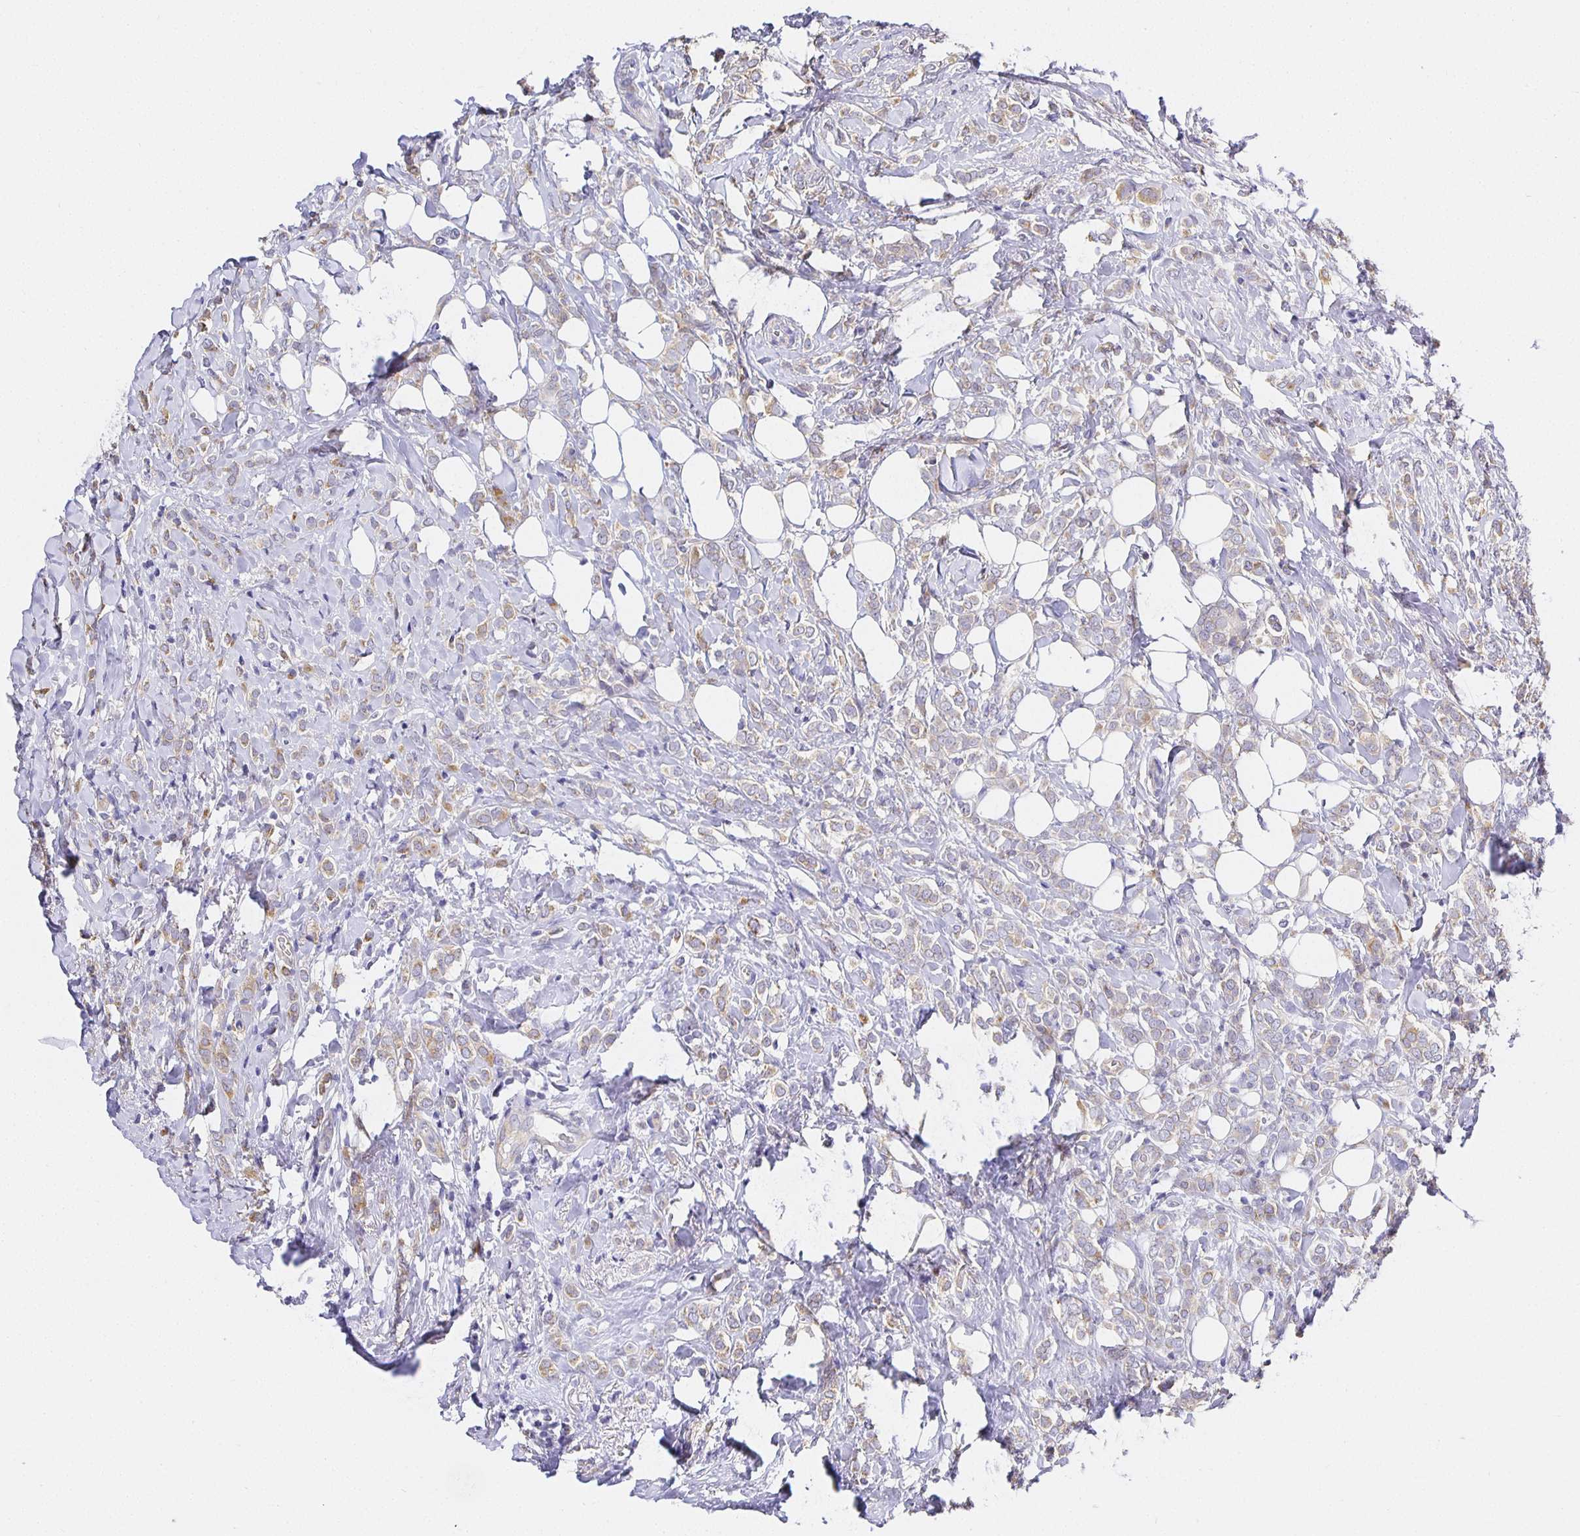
{"staining": {"intensity": "moderate", "quantity": "25%-75%", "location": "cytoplasmic/membranous"}, "tissue": "breast cancer", "cell_type": "Tumor cells", "image_type": "cancer", "snomed": [{"axis": "morphology", "description": "Lobular carcinoma"}, {"axis": "topography", "description": "Breast"}], "caption": "DAB immunohistochemical staining of breast cancer shows moderate cytoplasmic/membranous protein staining in about 25%-75% of tumor cells.", "gene": "OPALIN", "patient": {"sex": "female", "age": 49}}